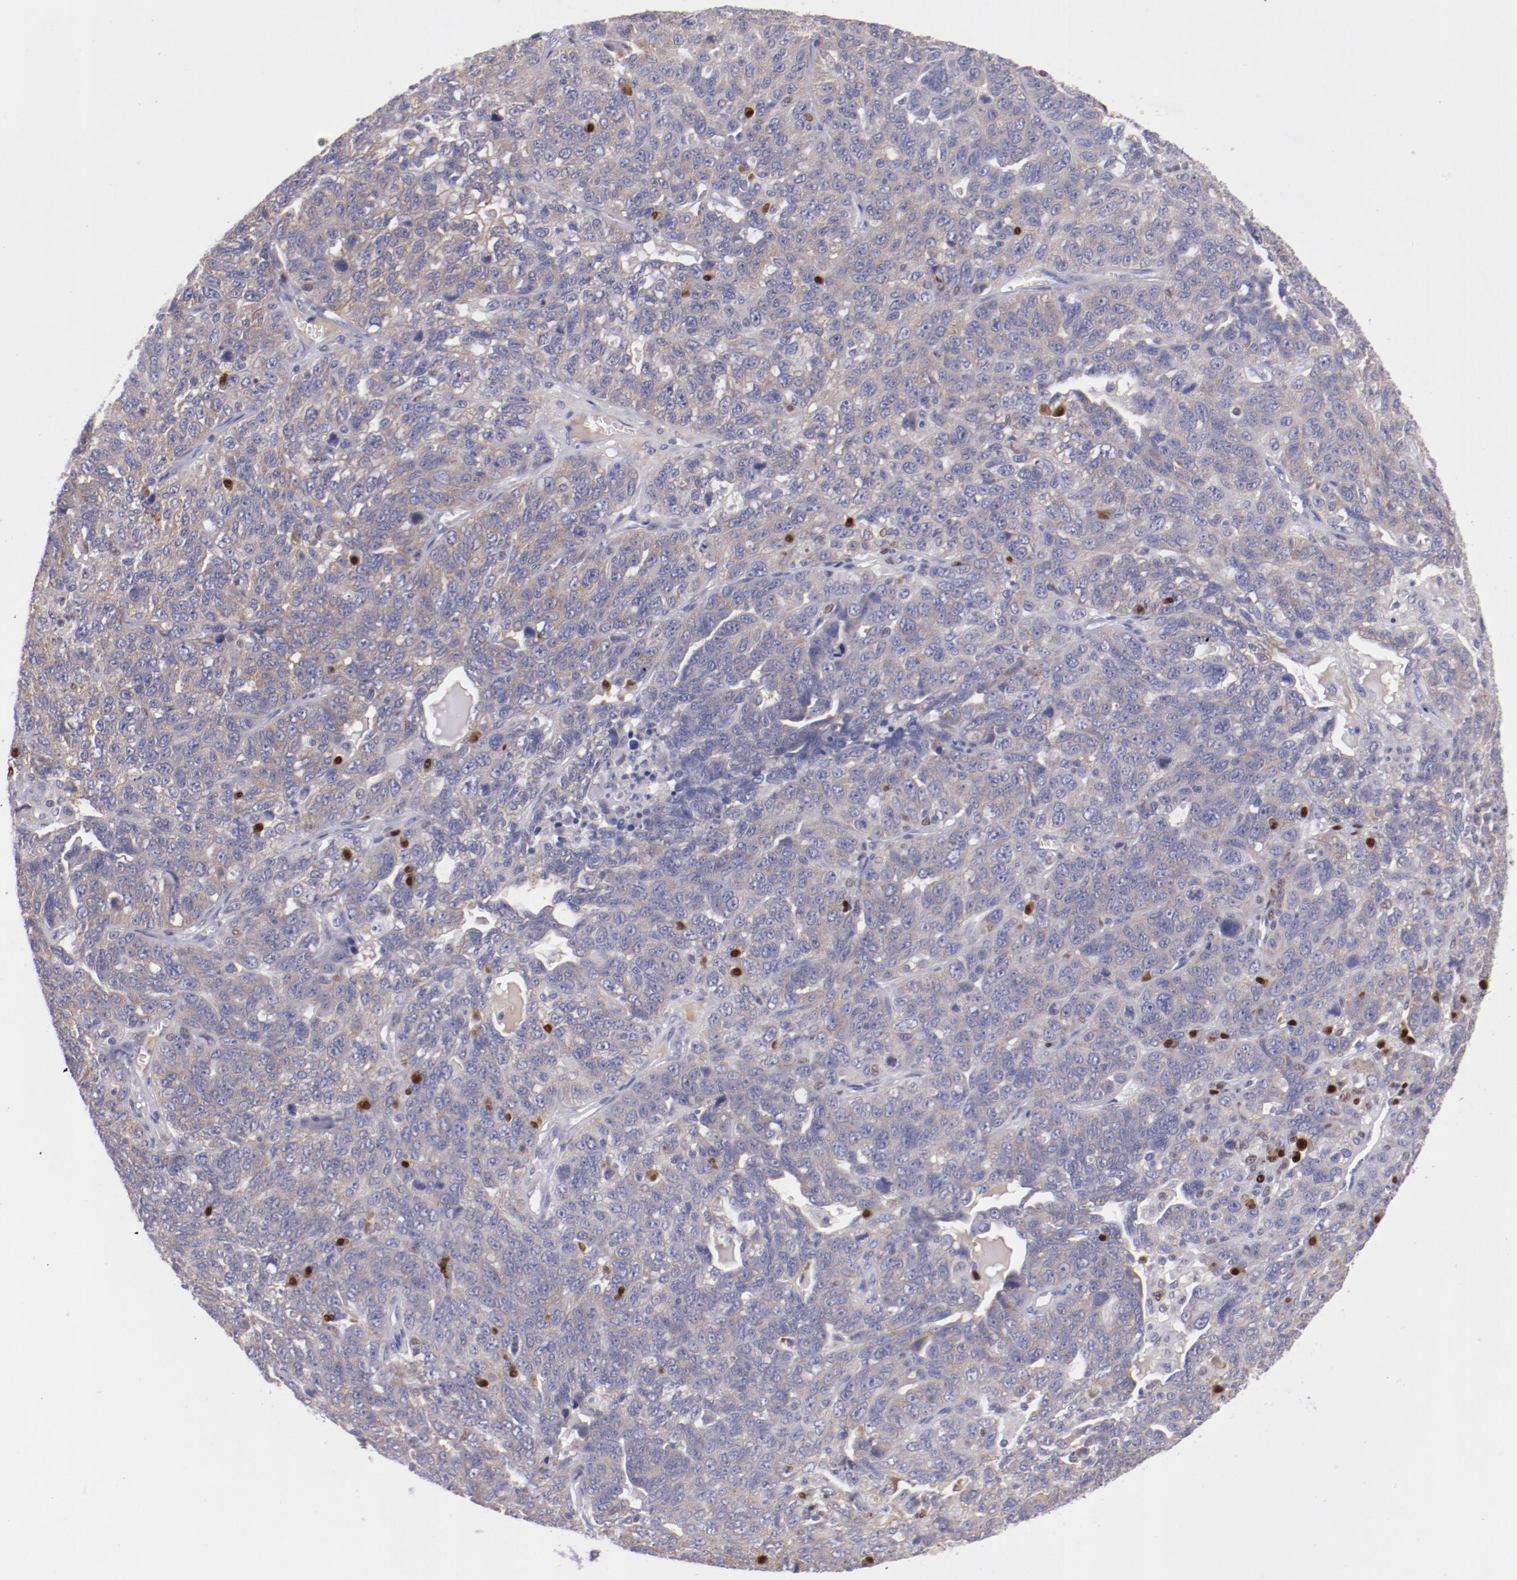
{"staining": {"intensity": "weak", "quantity": ">75%", "location": "cytoplasmic/membranous"}, "tissue": "ovarian cancer", "cell_type": "Tumor cells", "image_type": "cancer", "snomed": [{"axis": "morphology", "description": "Cystadenocarcinoma, serous, NOS"}, {"axis": "topography", "description": "Ovary"}], "caption": "Immunohistochemical staining of human serous cystadenocarcinoma (ovarian) demonstrates low levels of weak cytoplasmic/membranous positivity in about >75% of tumor cells. The protein is stained brown, and the nuclei are stained in blue (DAB IHC with brightfield microscopy, high magnification).", "gene": "IRF8", "patient": {"sex": "female", "age": 71}}